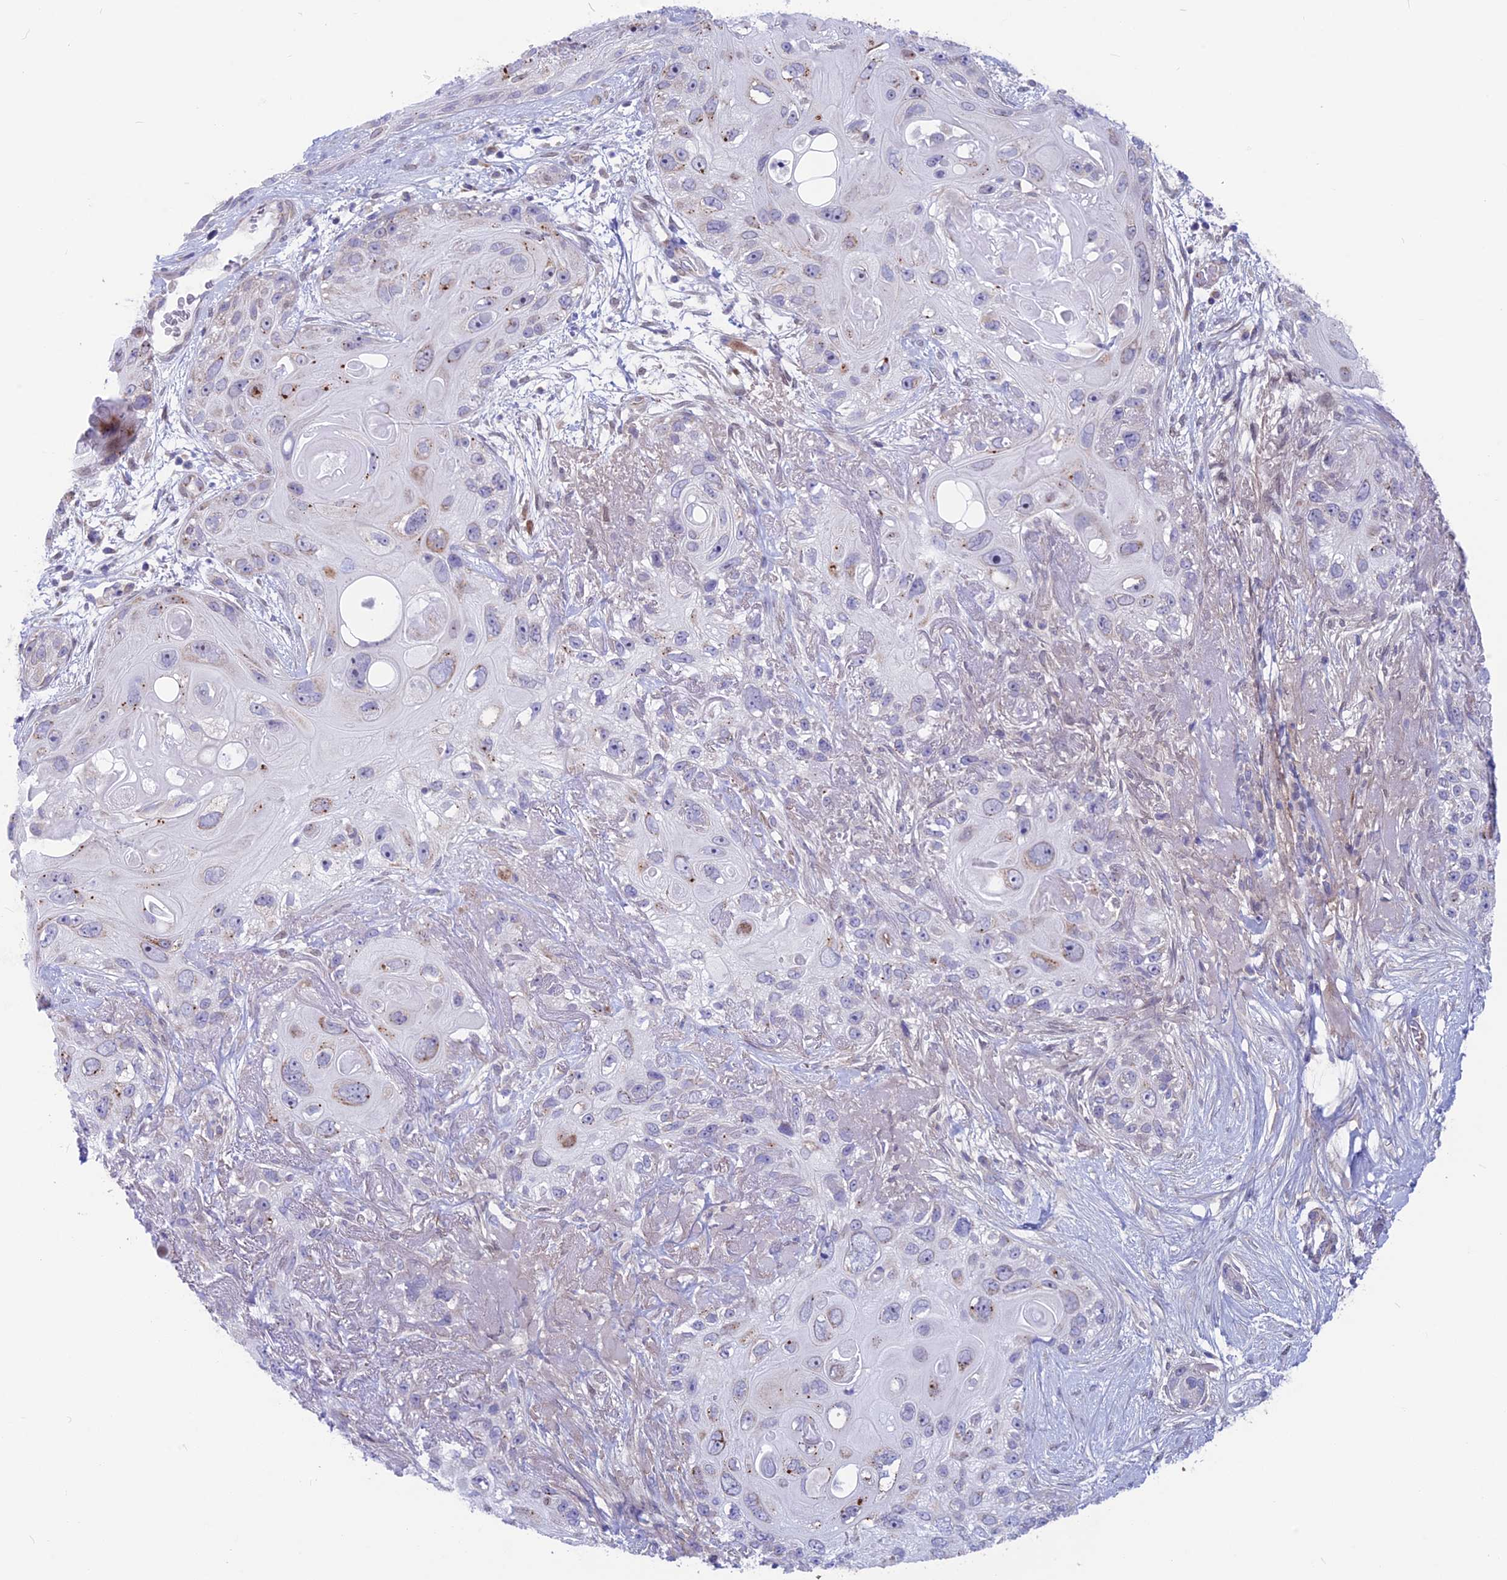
{"staining": {"intensity": "weak", "quantity": "25%-75%", "location": "cytoplasmic/membranous"}, "tissue": "skin cancer", "cell_type": "Tumor cells", "image_type": "cancer", "snomed": [{"axis": "morphology", "description": "Normal tissue, NOS"}, {"axis": "morphology", "description": "Squamous cell carcinoma, NOS"}, {"axis": "topography", "description": "Skin"}], "caption": "This histopathology image demonstrates immunohistochemistry (IHC) staining of skin cancer (squamous cell carcinoma), with low weak cytoplasmic/membranous staining in about 25%-75% of tumor cells.", "gene": "PLAC9", "patient": {"sex": "male", "age": 72}}